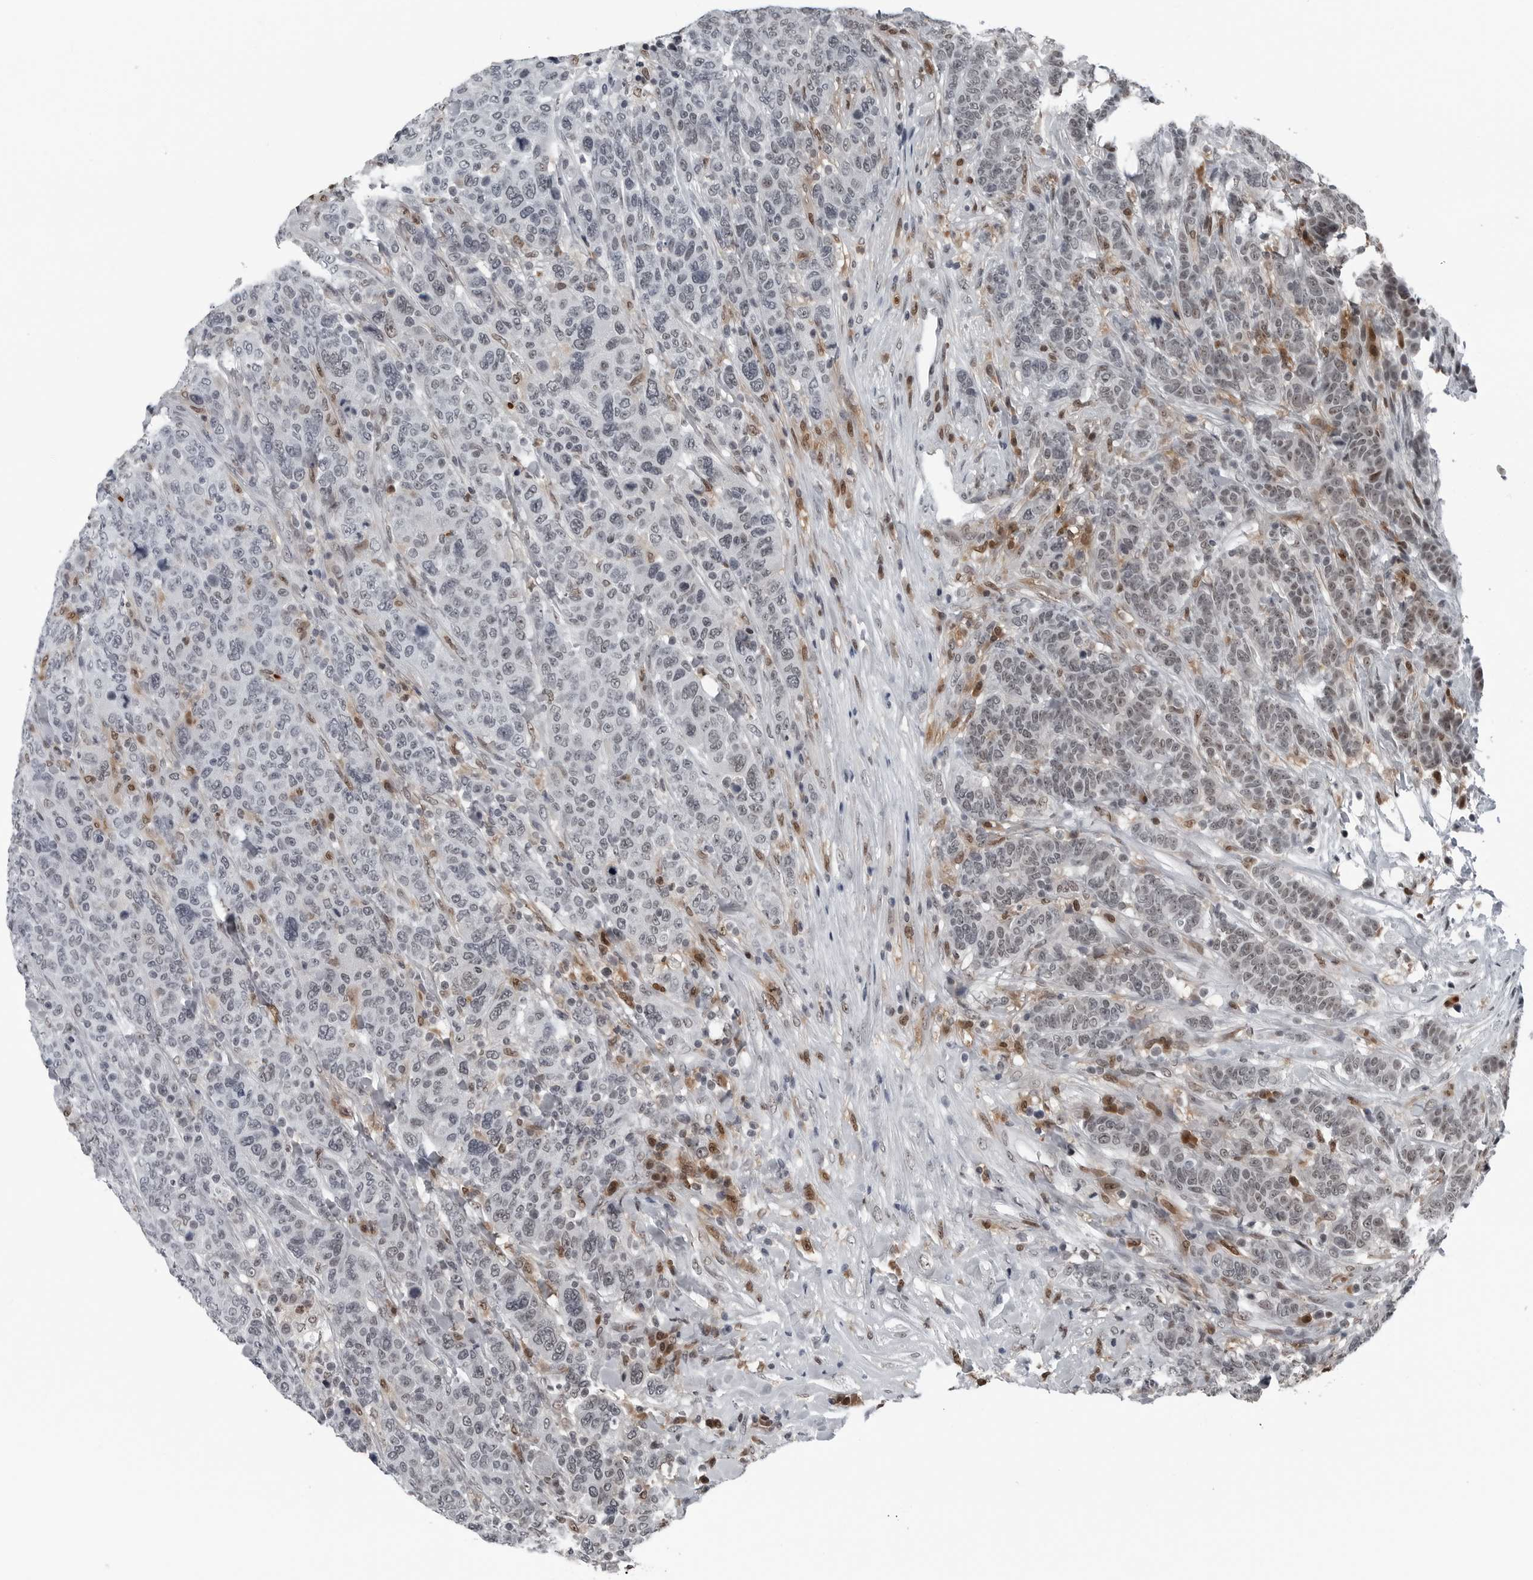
{"staining": {"intensity": "moderate", "quantity": "<25%", "location": "nuclear"}, "tissue": "breast cancer", "cell_type": "Tumor cells", "image_type": "cancer", "snomed": [{"axis": "morphology", "description": "Duct carcinoma"}, {"axis": "topography", "description": "Breast"}], "caption": "Immunohistochemistry histopathology image of neoplastic tissue: human breast invasive ductal carcinoma stained using immunohistochemistry shows low levels of moderate protein expression localized specifically in the nuclear of tumor cells, appearing as a nuclear brown color.", "gene": "AKR1A1", "patient": {"sex": "female", "age": 37}}